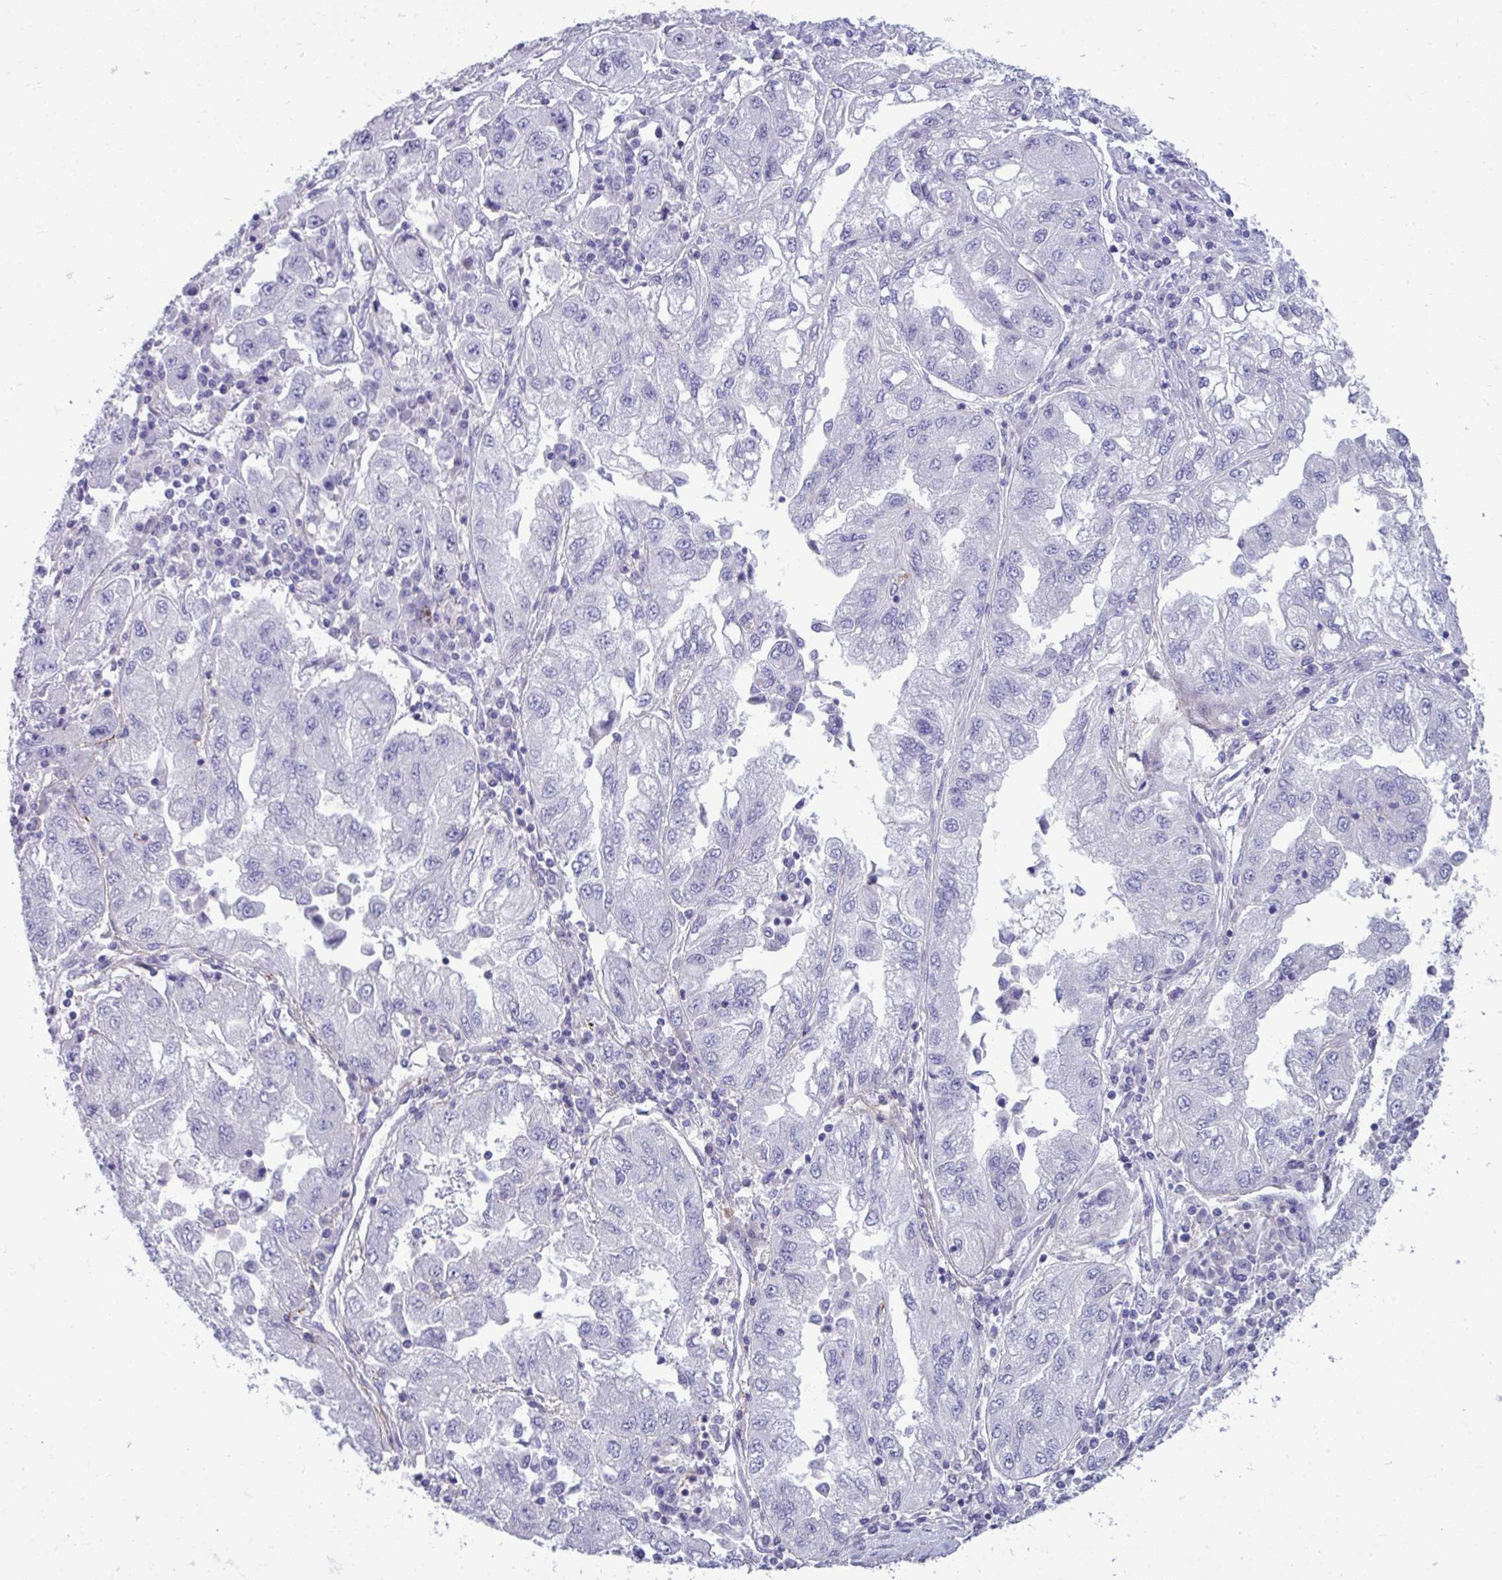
{"staining": {"intensity": "negative", "quantity": "none", "location": "none"}, "tissue": "lung cancer", "cell_type": "Tumor cells", "image_type": "cancer", "snomed": [{"axis": "morphology", "description": "Adenocarcinoma, NOS"}, {"axis": "morphology", "description": "Adenocarcinoma primary or metastatic"}, {"axis": "topography", "description": "Lung"}], "caption": "Protein analysis of lung adenocarcinoma primary or metastatic displays no significant positivity in tumor cells. (DAB immunohistochemistry with hematoxylin counter stain).", "gene": "PIGZ", "patient": {"sex": "male", "age": 74}}